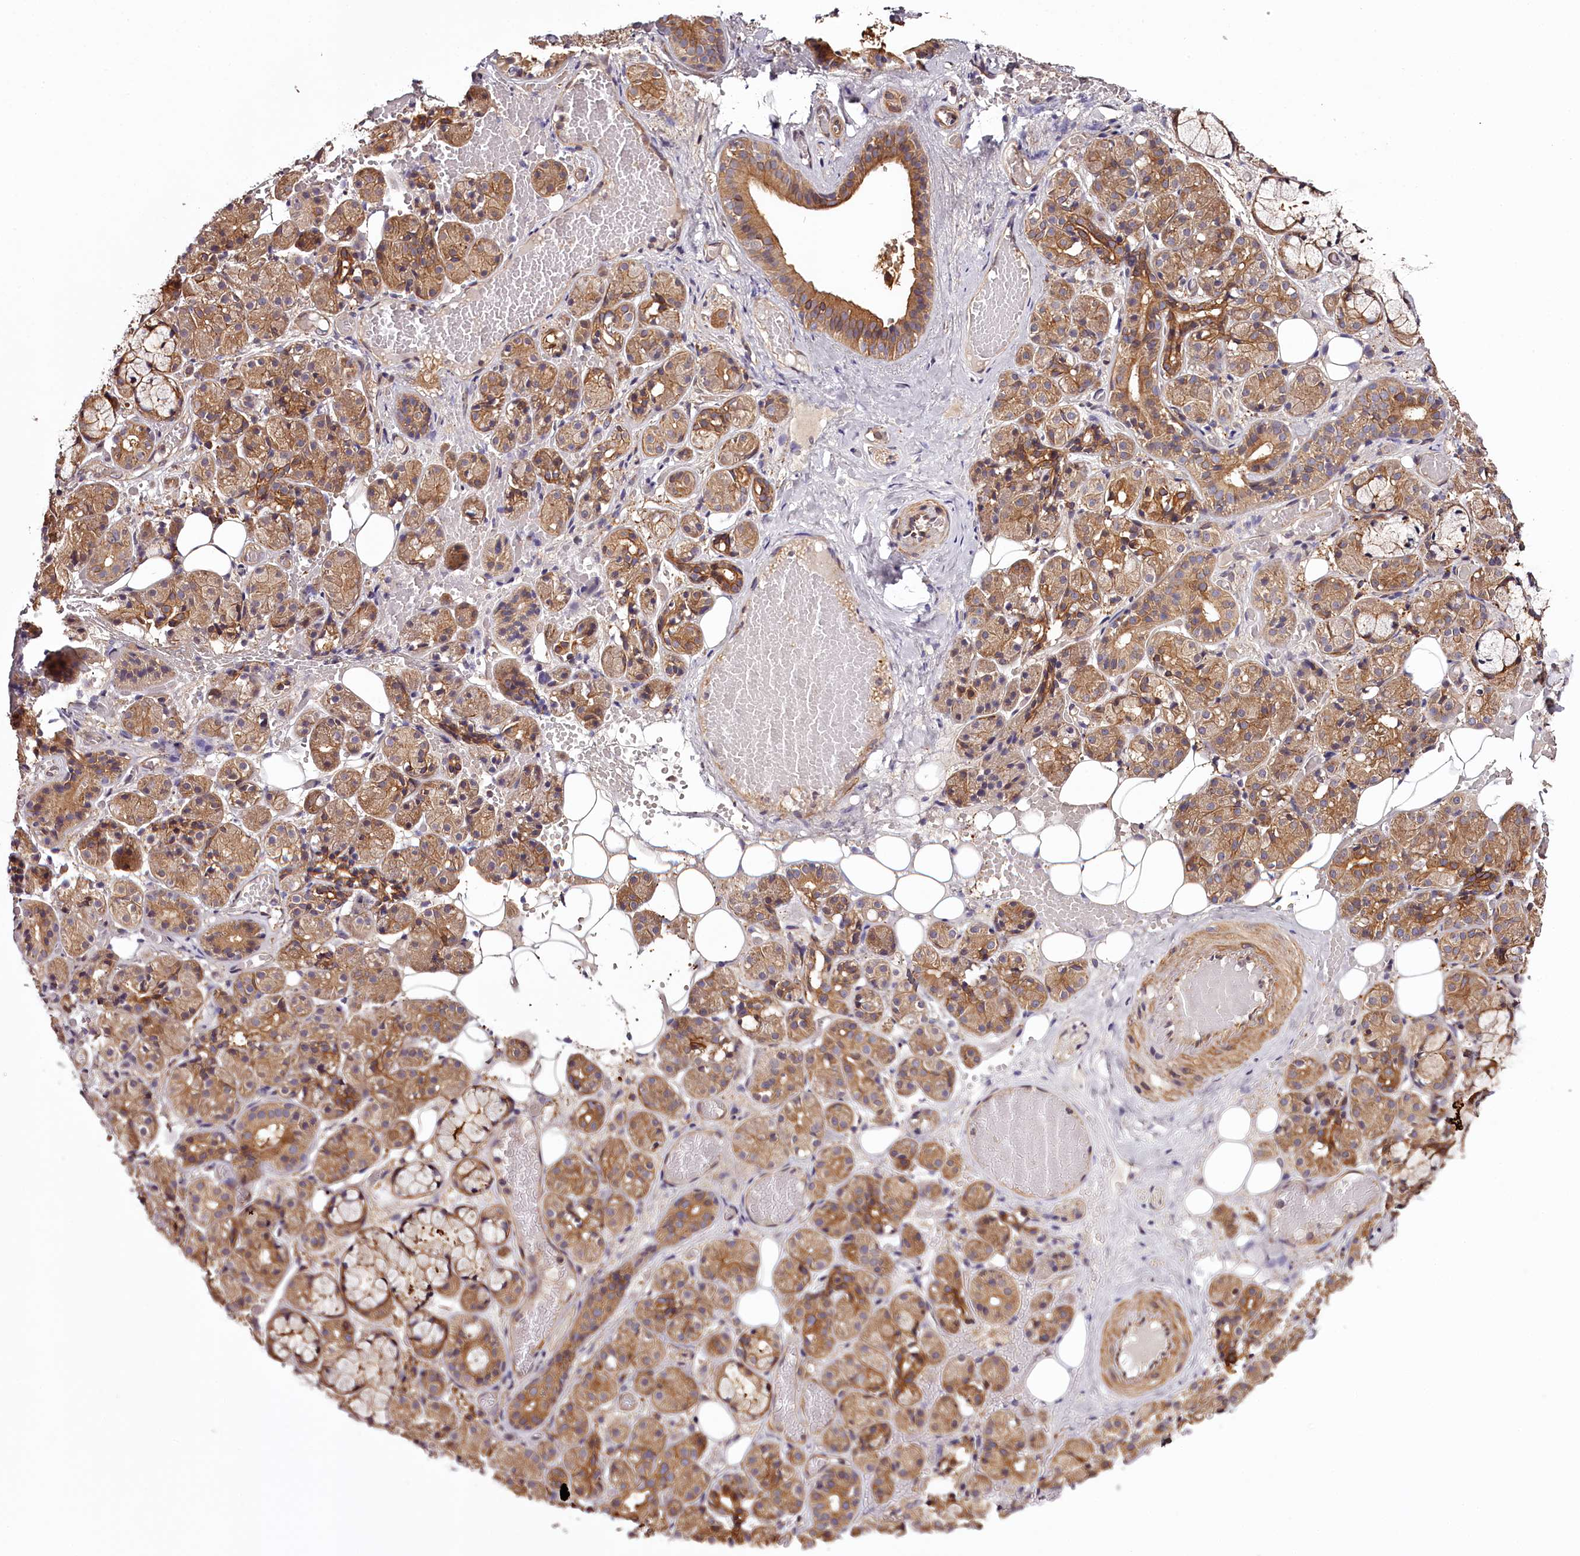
{"staining": {"intensity": "moderate", "quantity": ">75%", "location": "cytoplasmic/membranous"}, "tissue": "salivary gland", "cell_type": "Glandular cells", "image_type": "normal", "snomed": [{"axis": "morphology", "description": "Normal tissue, NOS"}, {"axis": "topography", "description": "Salivary gland"}], "caption": "DAB (3,3'-diaminobenzidine) immunohistochemical staining of benign salivary gland displays moderate cytoplasmic/membranous protein positivity in about >75% of glandular cells.", "gene": "TARS1", "patient": {"sex": "male", "age": 63}}